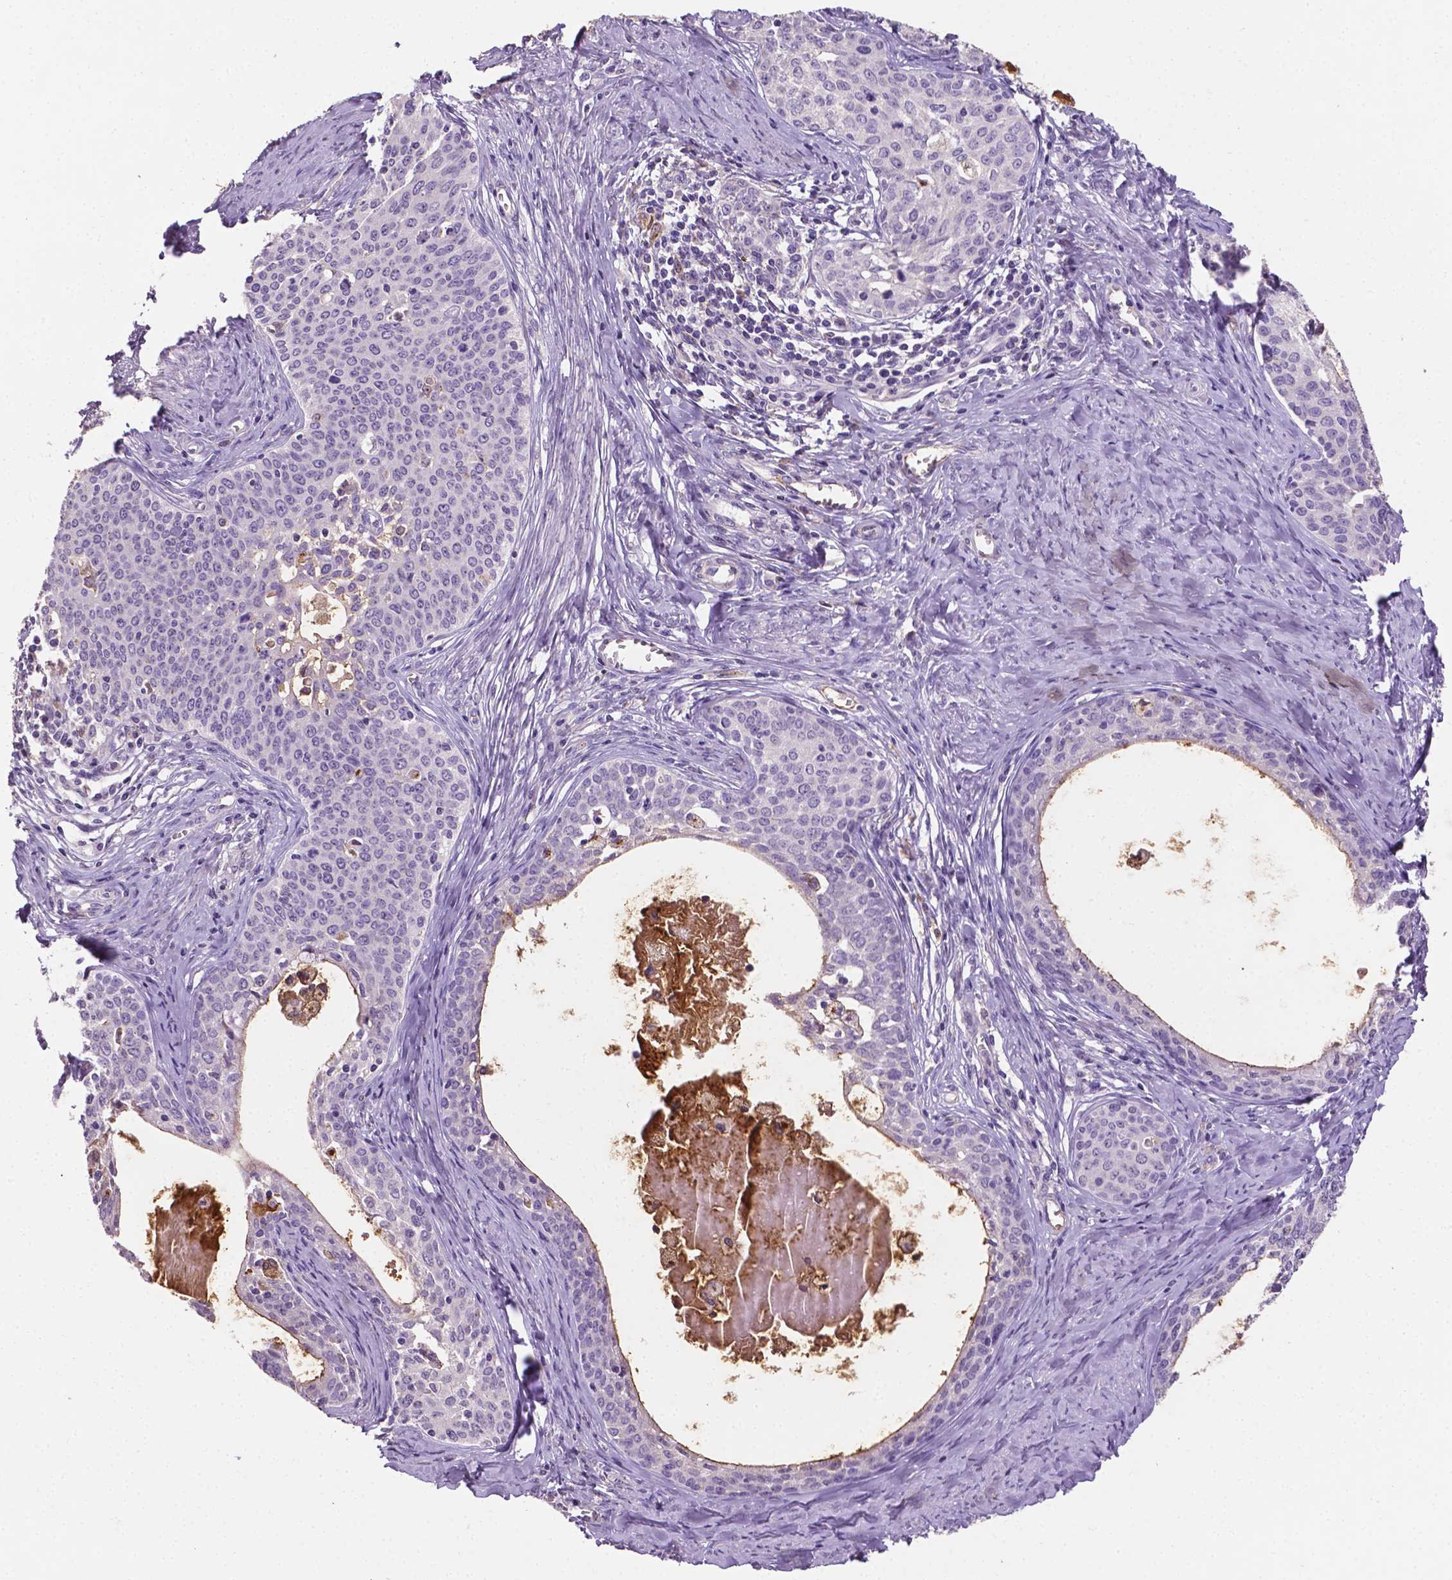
{"staining": {"intensity": "negative", "quantity": "none", "location": "none"}, "tissue": "cervical cancer", "cell_type": "Tumor cells", "image_type": "cancer", "snomed": [{"axis": "morphology", "description": "Squamous cell carcinoma, NOS"}, {"axis": "morphology", "description": "Adenocarcinoma, NOS"}, {"axis": "topography", "description": "Cervix"}], "caption": "This is an immunohistochemistry (IHC) micrograph of human squamous cell carcinoma (cervical). There is no positivity in tumor cells.", "gene": "APOE", "patient": {"sex": "female", "age": 52}}